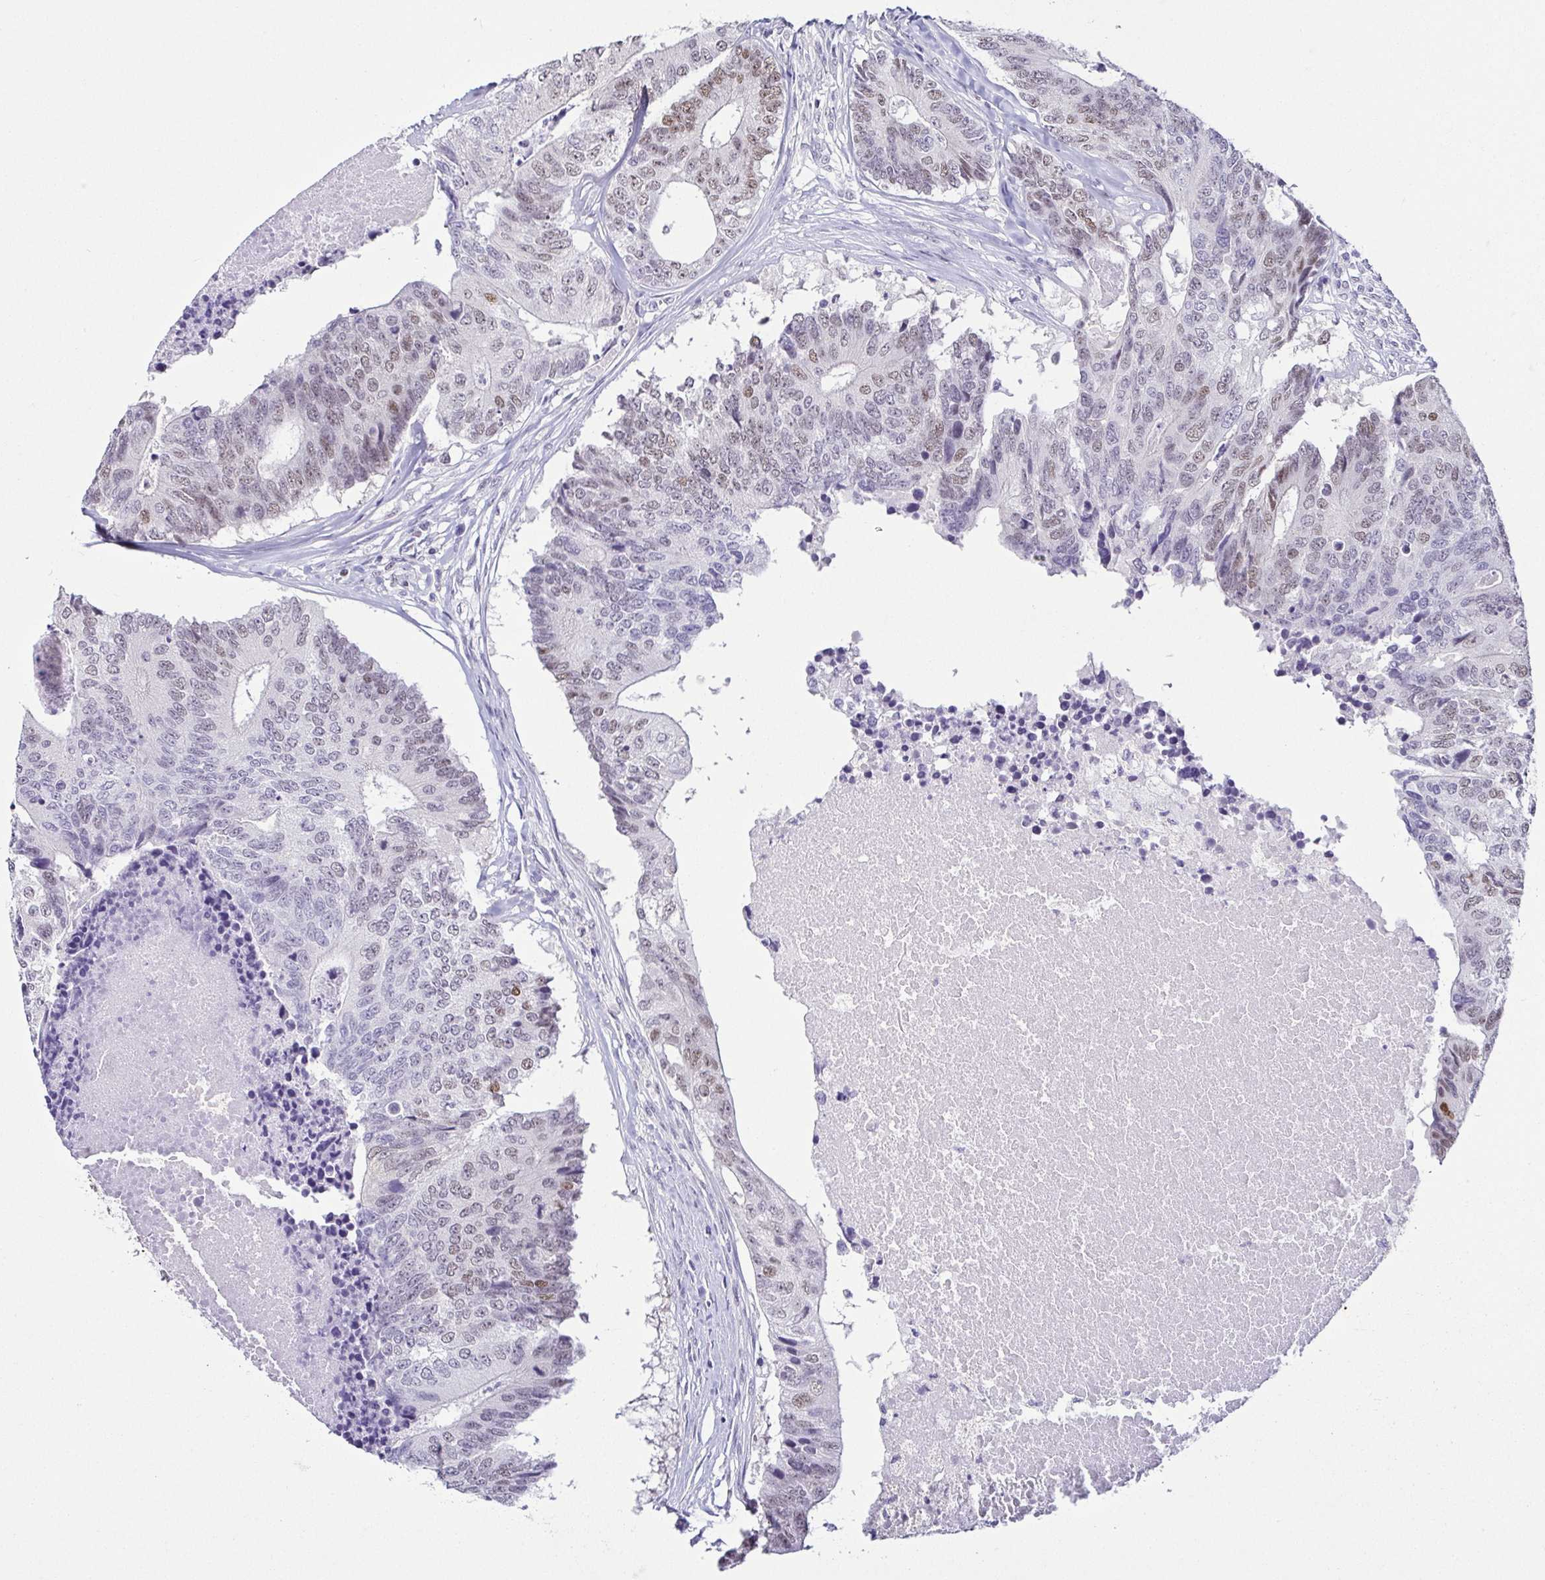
{"staining": {"intensity": "moderate", "quantity": "<25%", "location": "nuclear"}, "tissue": "colorectal cancer", "cell_type": "Tumor cells", "image_type": "cancer", "snomed": [{"axis": "morphology", "description": "Adenocarcinoma, NOS"}, {"axis": "topography", "description": "Colon"}], "caption": "Moderate nuclear protein positivity is identified in approximately <25% of tumor cells in adenocarcinoma (colorectal).", "gene": "TCF3", "patient": {"sex": "female", "age": 67}}